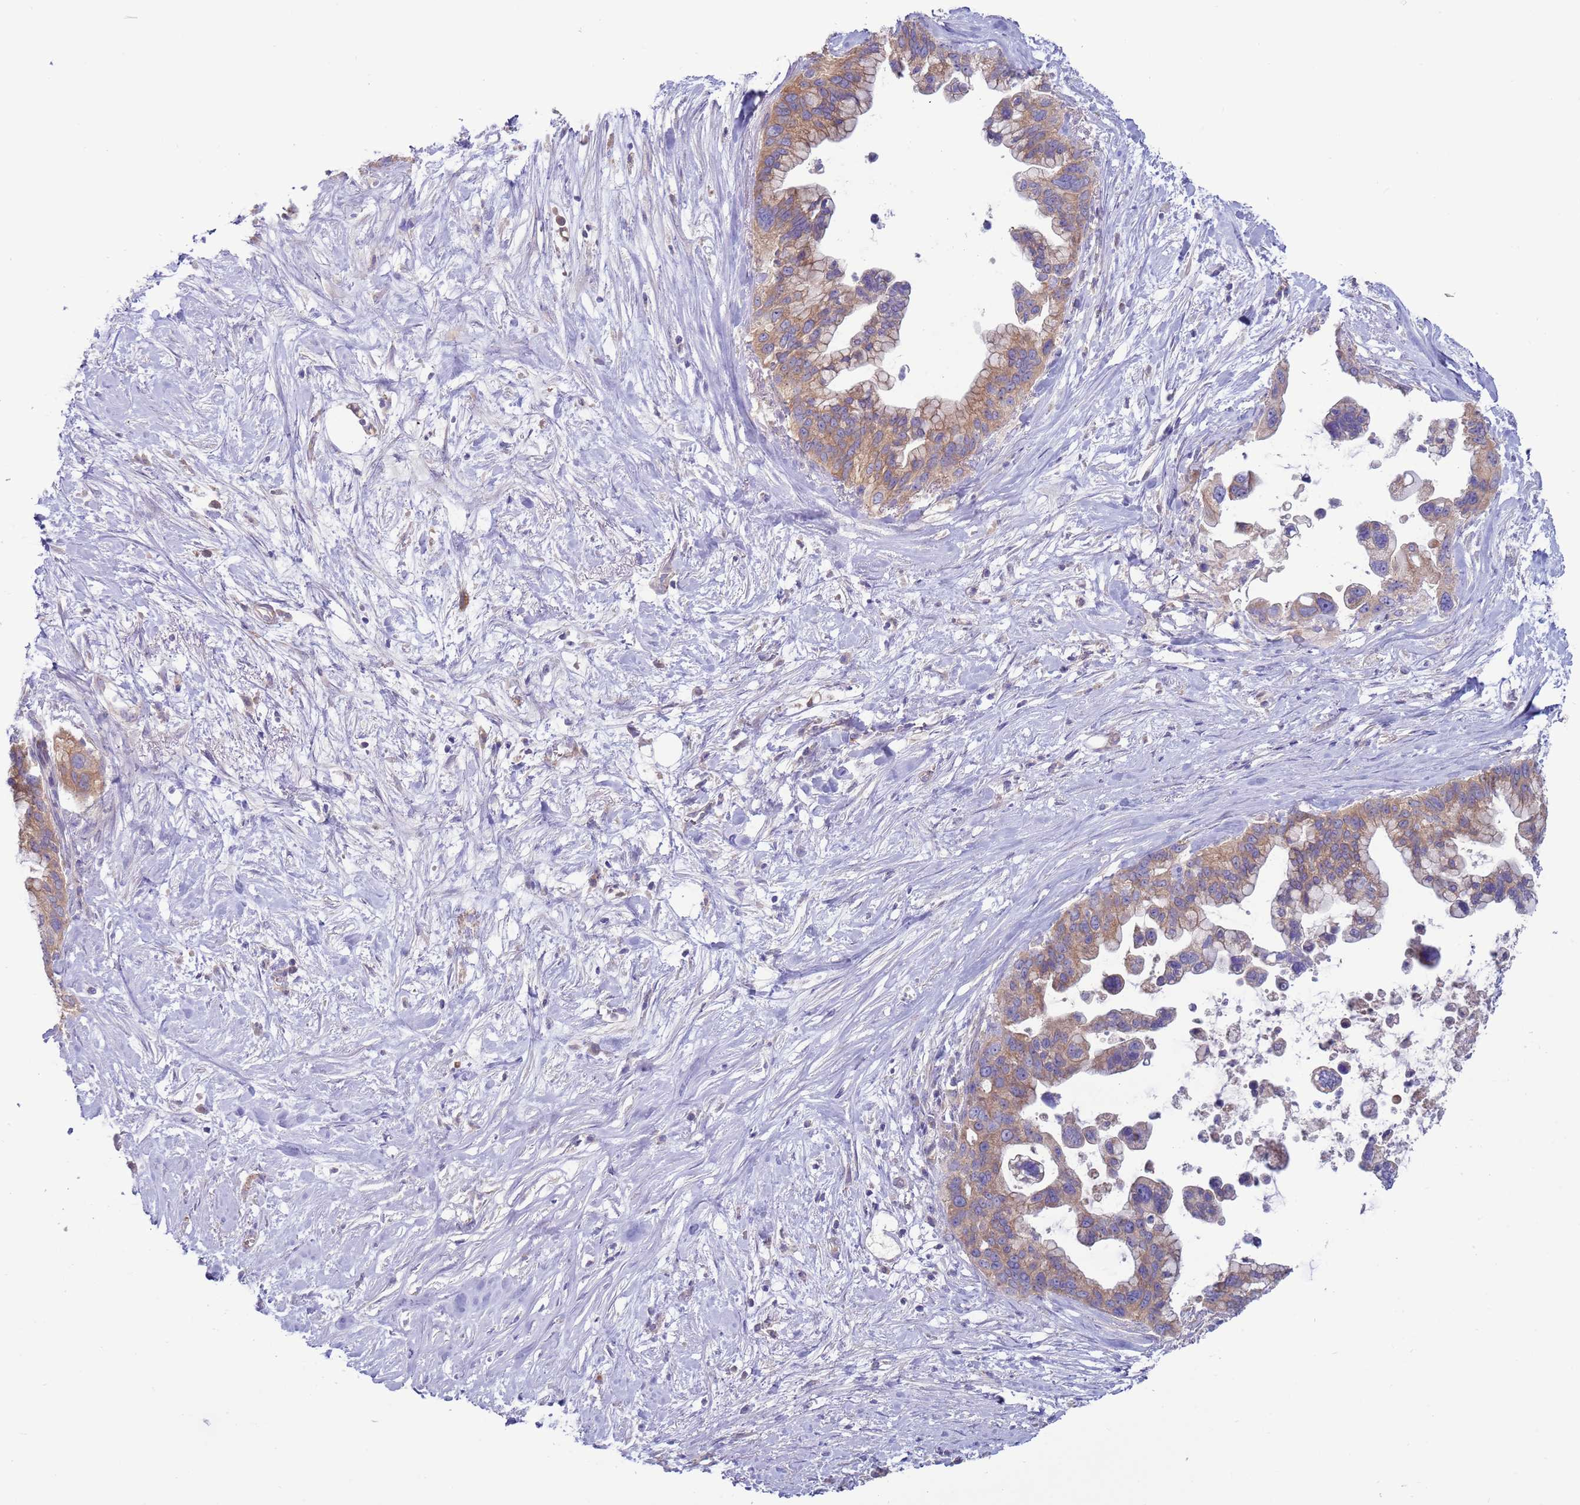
{"staining": {"intensity": "moderate", "quantity": ">75%", "location": "cytoplasmic/membranous"}, "tissue": "pancreatic cancer", "cell_type": "Tumor cells", "image_type": "cancer", "snomed": [{"axis": "morphology", "description": "Adenocarcinoma, NOS"}, {"axis": "topography", "description": "Pancreas"}], "caption": "Tumor cells show medium levels of moderate cytoplasmic/membranous staining in about >75% of cells in human pancreatic adenocarcinoma.", "gene": "UQCRQ", "patient": {"sex": "female", "age": 83}}